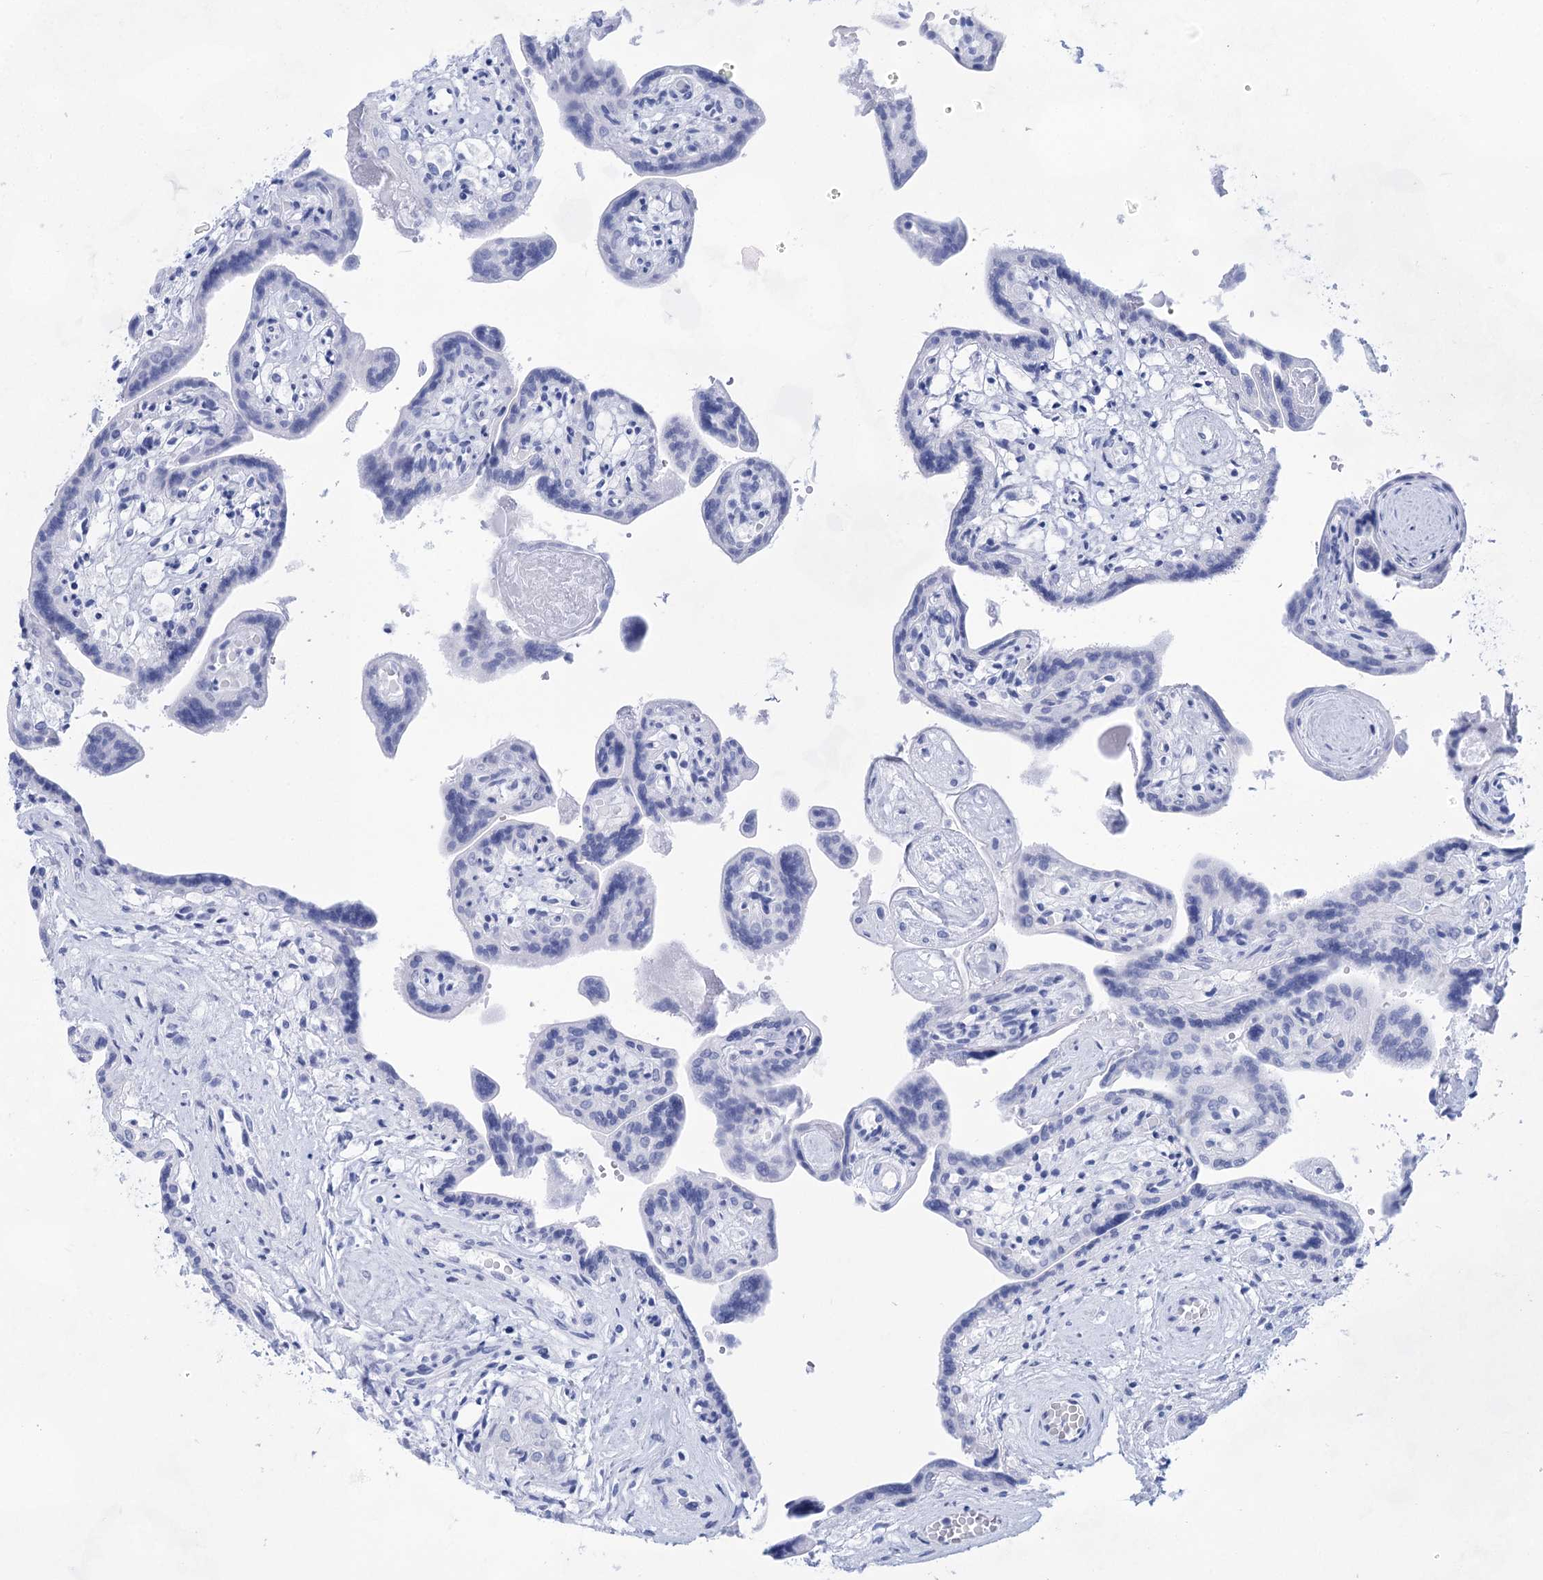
{"staining": {"intensity": "negative", "quantity": "none", "location": "none"}, "tissue": "placenta", "cell_type": "Trophoblastic cells", "image_type": "normal", "snomed": [{"axis": "morphology", "description": "Normal tissue, NOS"}, {"axis": "topography", "description": "Placenta"}], "caption": "This is an immunohistochemistry (IHC) micrograph of benign placenta. There is no positivity in trophoblastic cells.", "gene": "LALBA", "patient": {"sex": "female", "age": 37}}